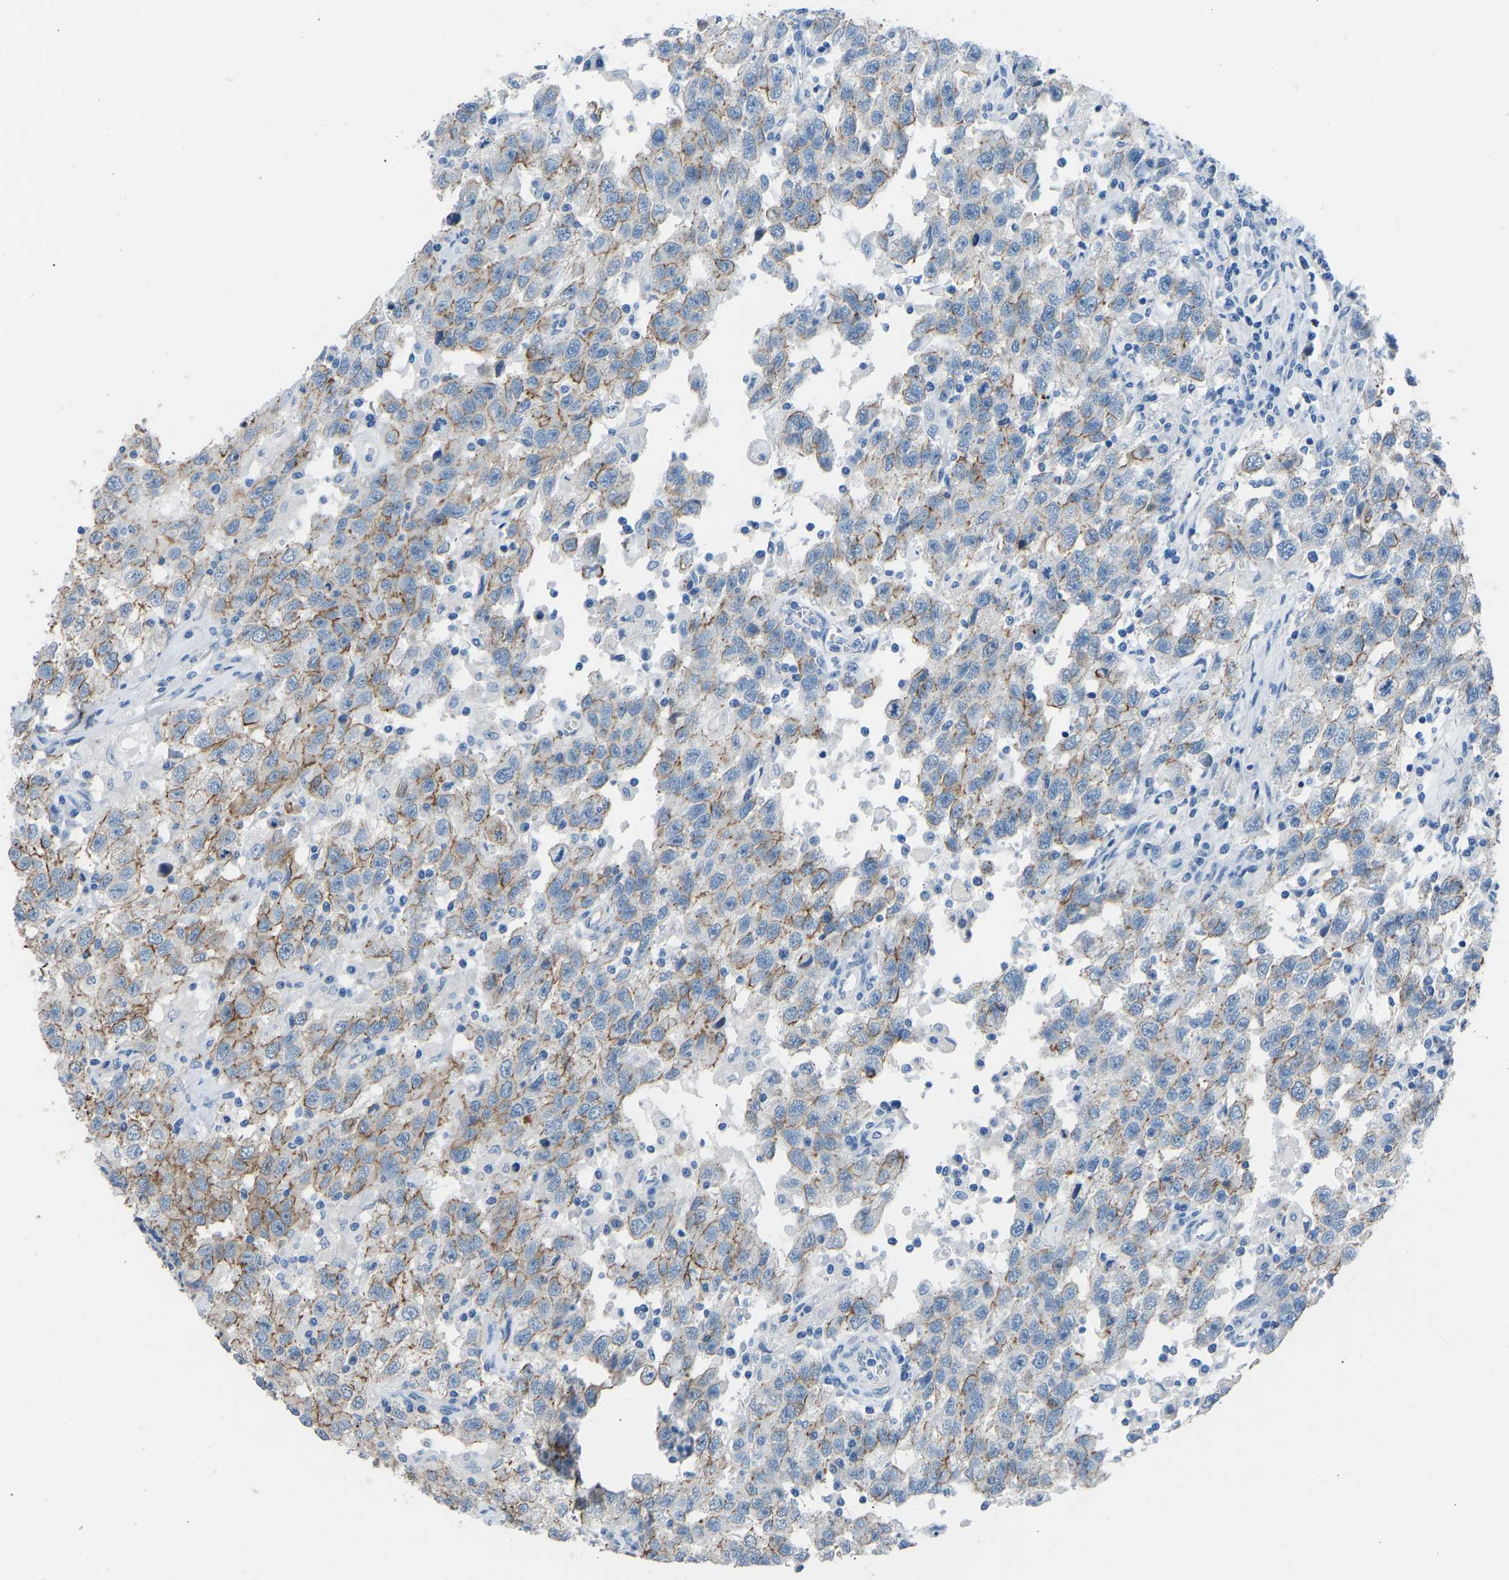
{"staining": {"intensity": "moderate", "quantity": "25%-75%", "location": "cytoplasmic/membranous"}, "tissue": "testis cancer", "cell_type": "Tumor cells", "image_type": "cancer", "snomed": [{"axis": "morphology", "description": "Seminoma, NOS"}, {"axis": "topography", "description": "Testis"}], "caption": "A medium amount of moderate cytoplasmic/membranous expression is appreciated in about 25%-75% of tumor cells in testis seminoma tissue. Nuclei are stained in blue.", "gene": "MYH10", "patient": {"sex": "male", "age": 41}}